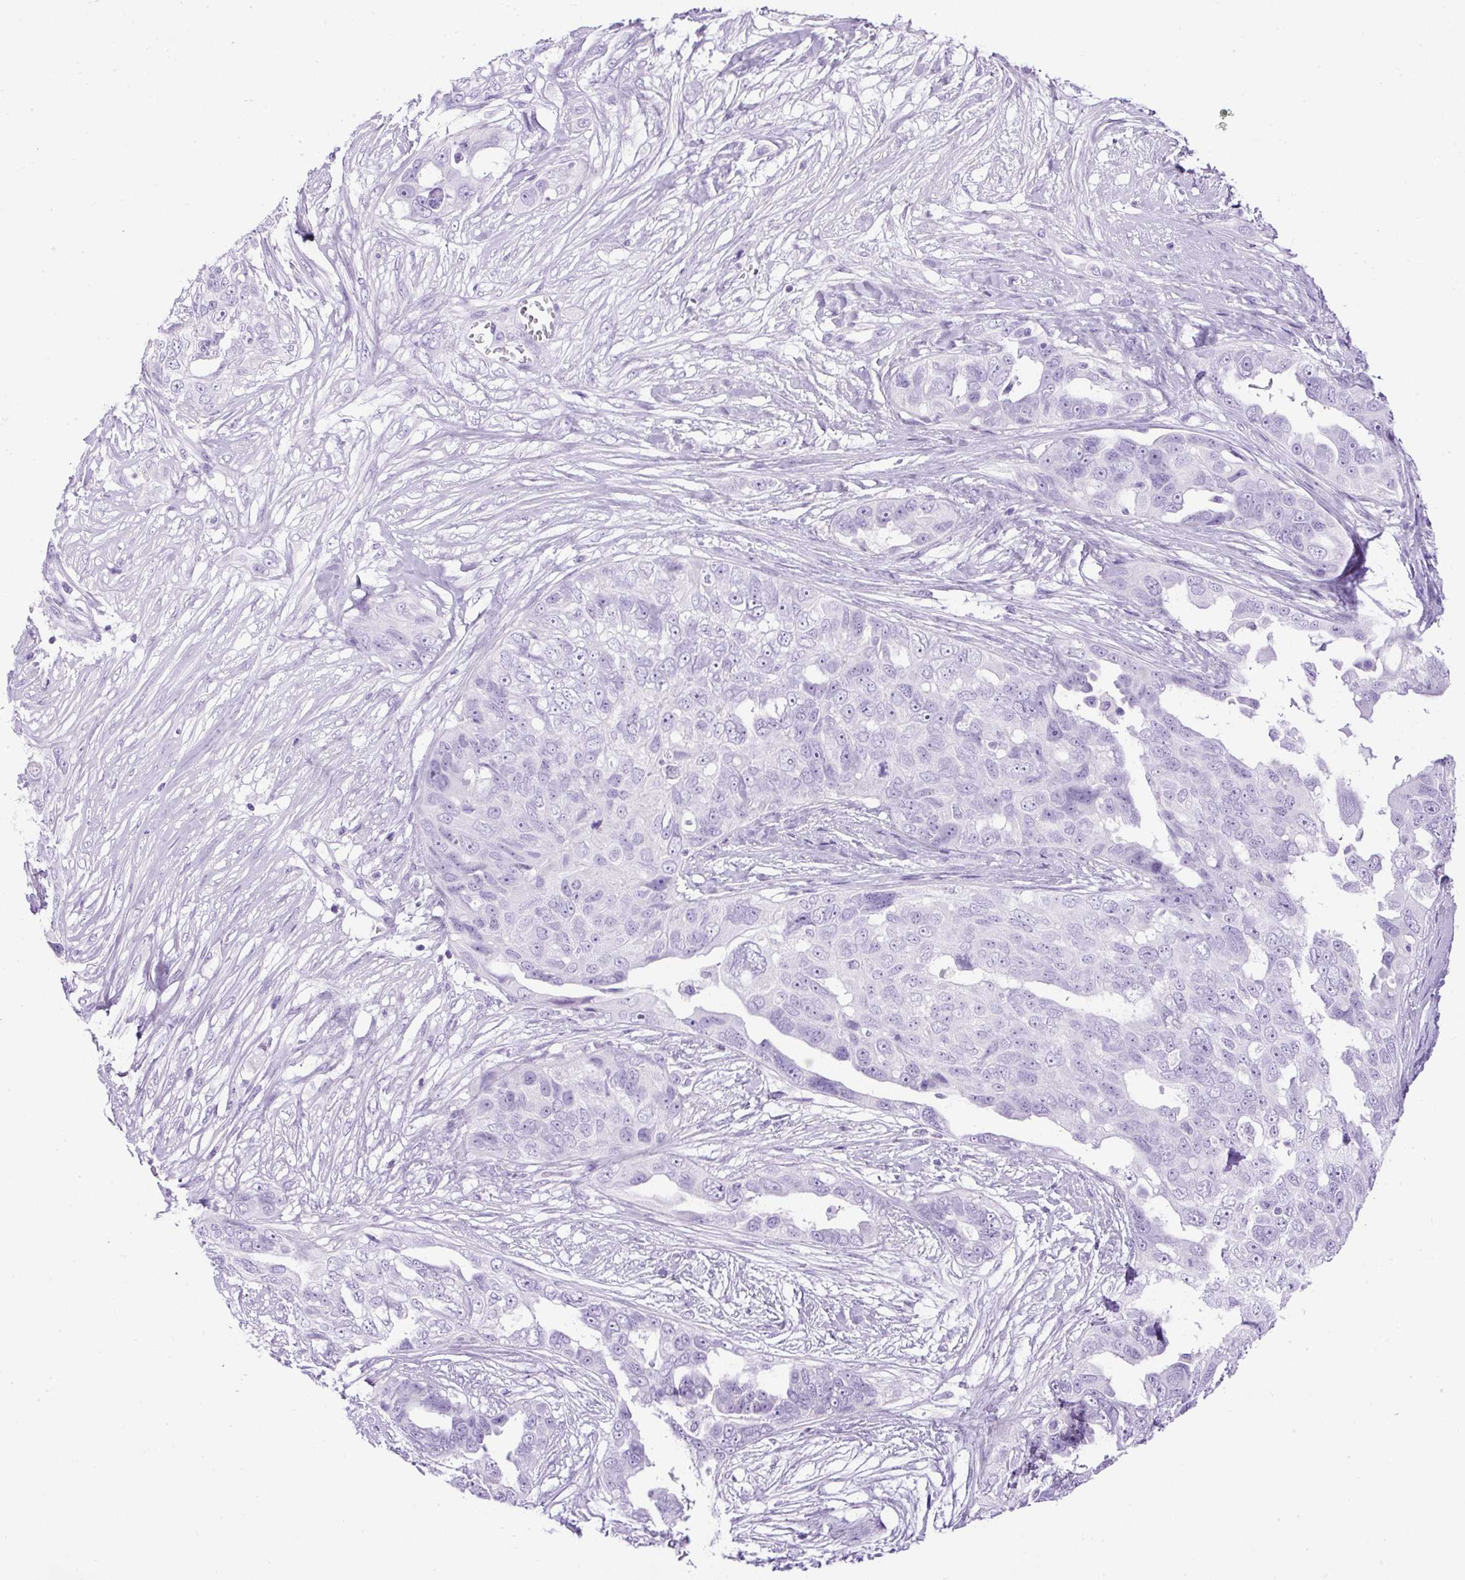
{"staining": {"intensity": "negative", "quantity": "none", "location": "none"}, "tissue": "ovarian cancer", "cell_type": "Tumor cells", "image_type": "cancer", "snomed": [{"axis": "morphology", "description": "Carcinoma, endometroid"}, {"axis": "topography", "description": "Ovary"}], "caption": "Immunohistochemical staining of endometroid carcinoma (ovarian) exhibits no significant positivity in tumor cells.", "gene": "UPP1", "patient": {"sex": "female", "age": 70}}